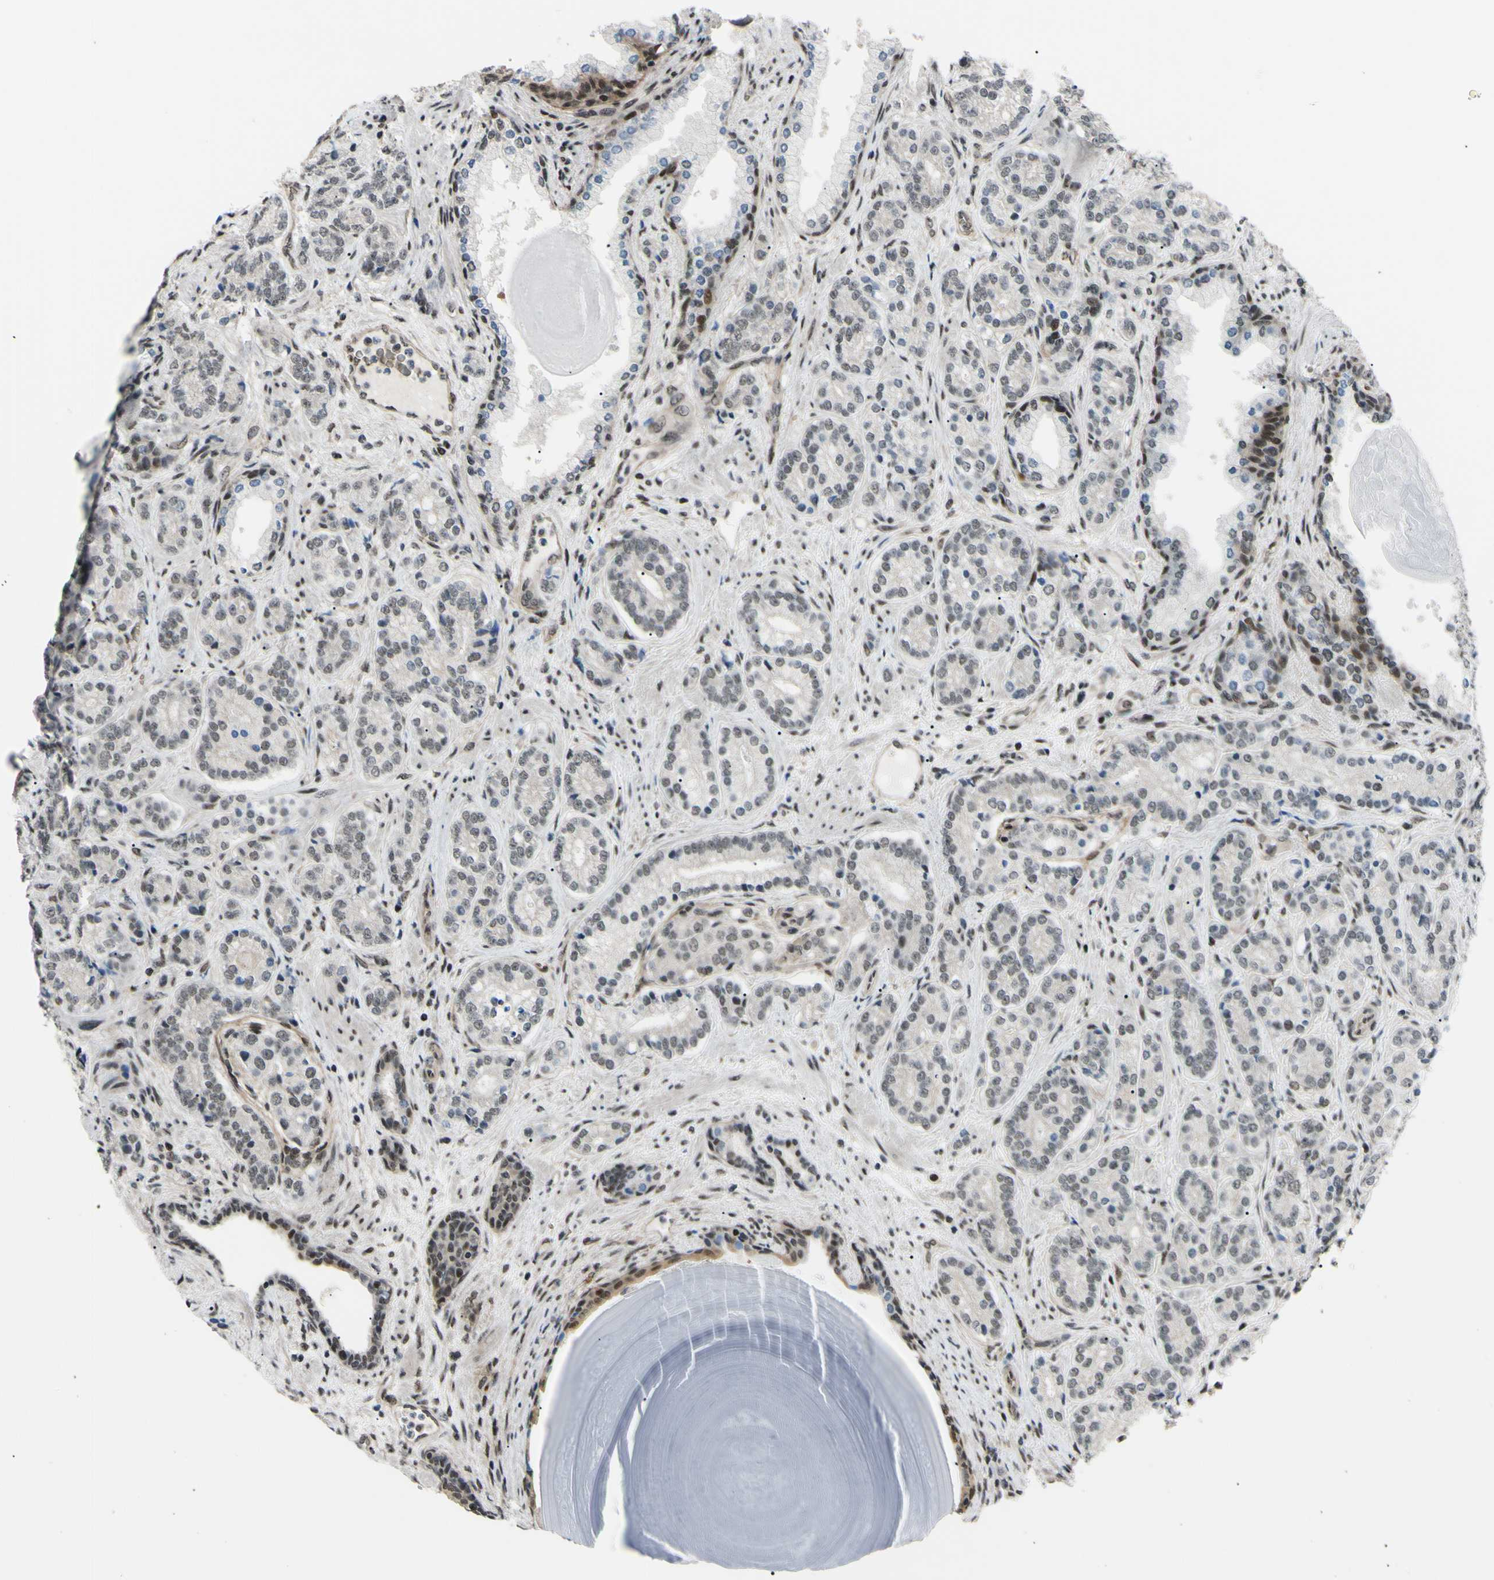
{"staining": {"intensity": "weak", "quantity": ">75%", "location": "nuclear"}, "tissue": "prostate cancer", "cell_type": "Tumor cells", "image_type": "cancer", "snomed": [{"axis": "morphology", "description": "Adenocarcinoma, High grade"}, {"axis": "topography", "description": "Prostate"}], "caption": "There is low levels of weak nuclear staining in tumor cells of prostate cancer (high-grade adenocarcinoma), as demonstrated by immunohistochemical staining (brown color).", "gene": "THAP12", "patient": {"sex": "male", "age": 61}}